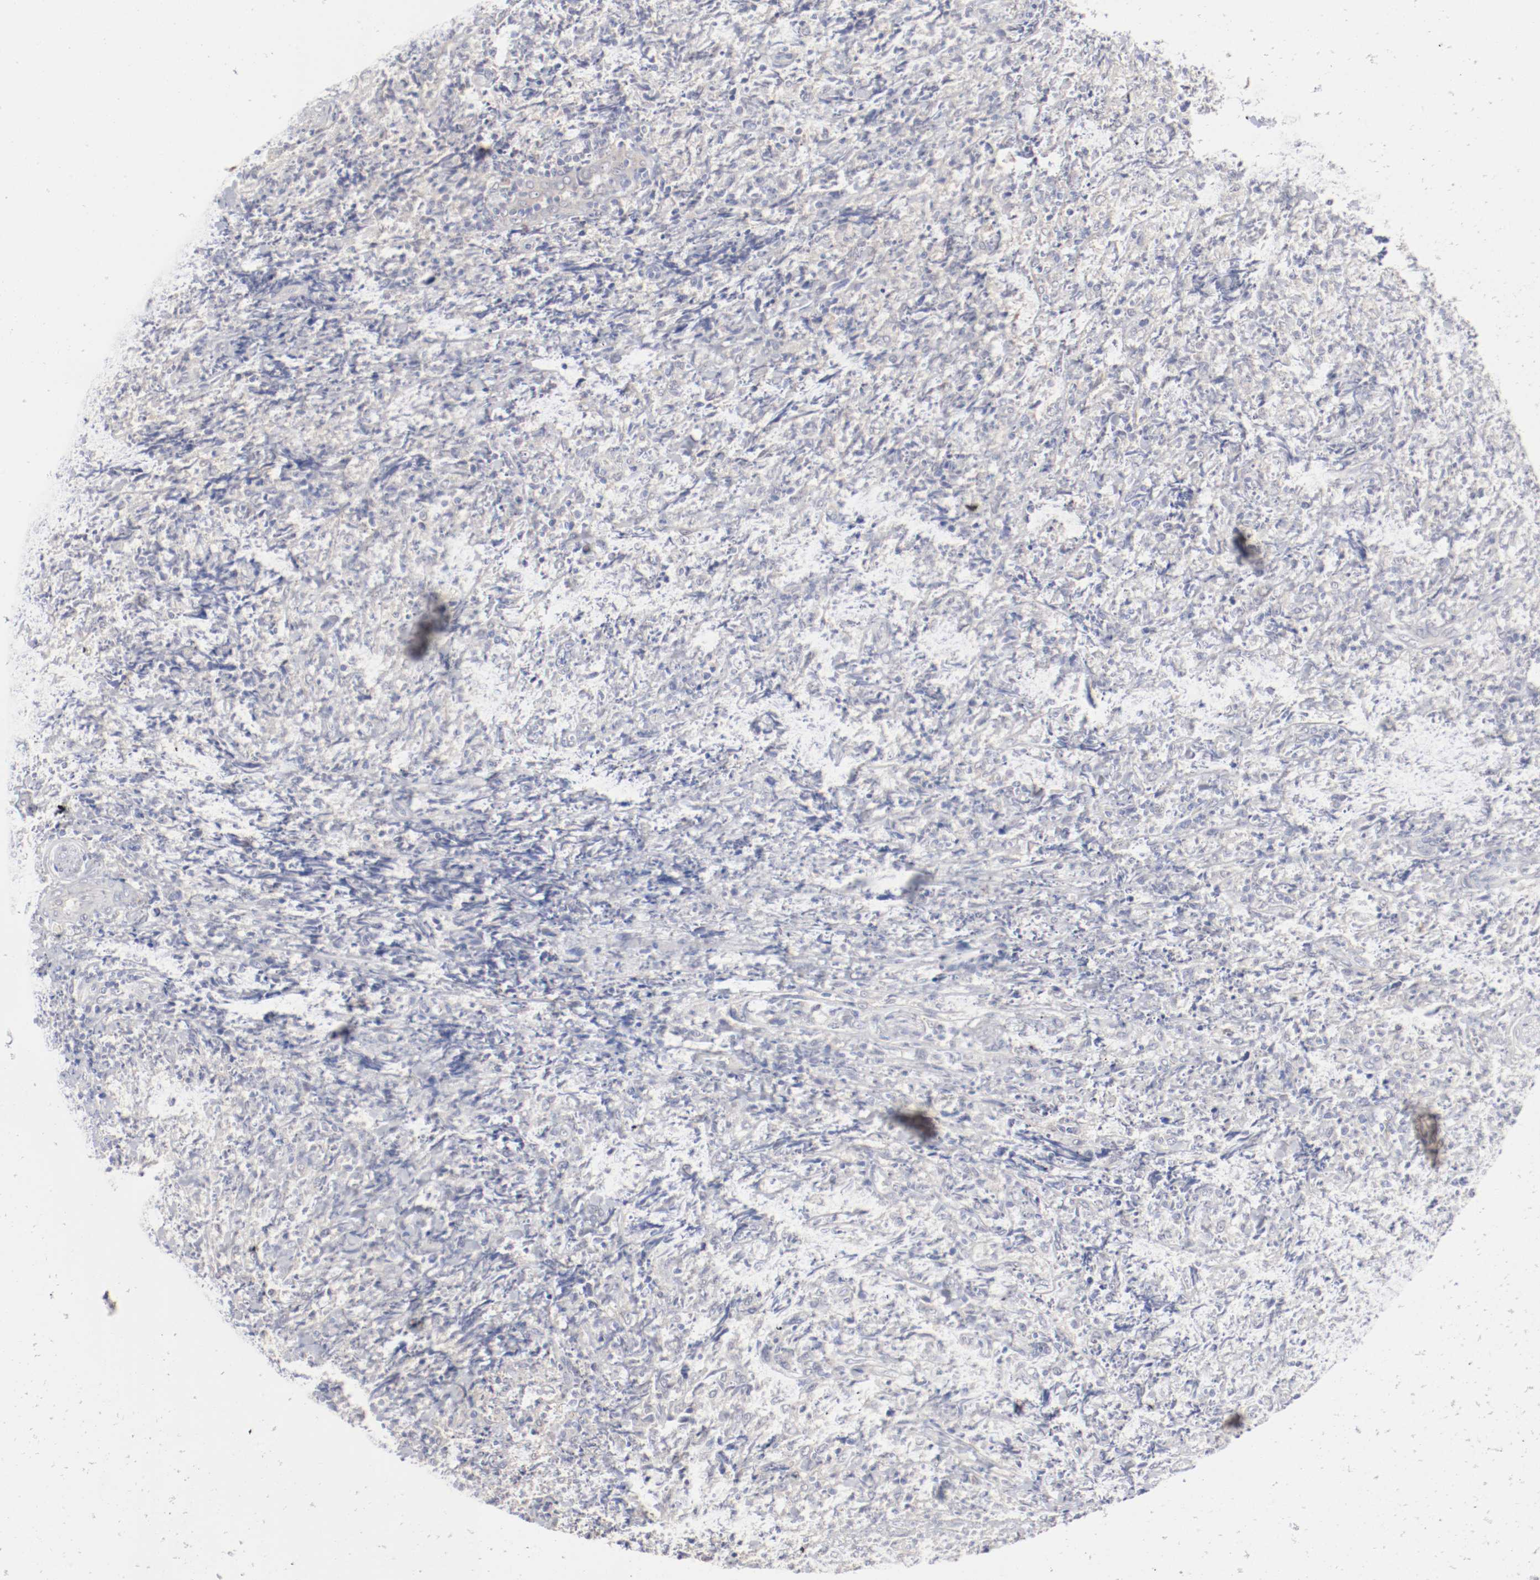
{"staining": {"intensity": "weak", "quantity": "25%-75%", "location": "cytoplasmic/membranous"}, "tissue": "lymphoma", "cell_type": "Tumor cells", "image_type": "cancer", "snomed": [{"axis": "morphology", "description": "Malignant lymphoma, non-Hodgkin's type, High grade"}, {"axis": "topography", "description": "Tonsil"}], "caption": "Protein expression analysis of human high-grade malignant lymphoma, non-Hodgkin's type reveals weak cytoplasmic/membranous staining in about 25%-75% of tumor cells.", "gene": "DNAL4", "patient": {"sex": "female", "age": 36}}